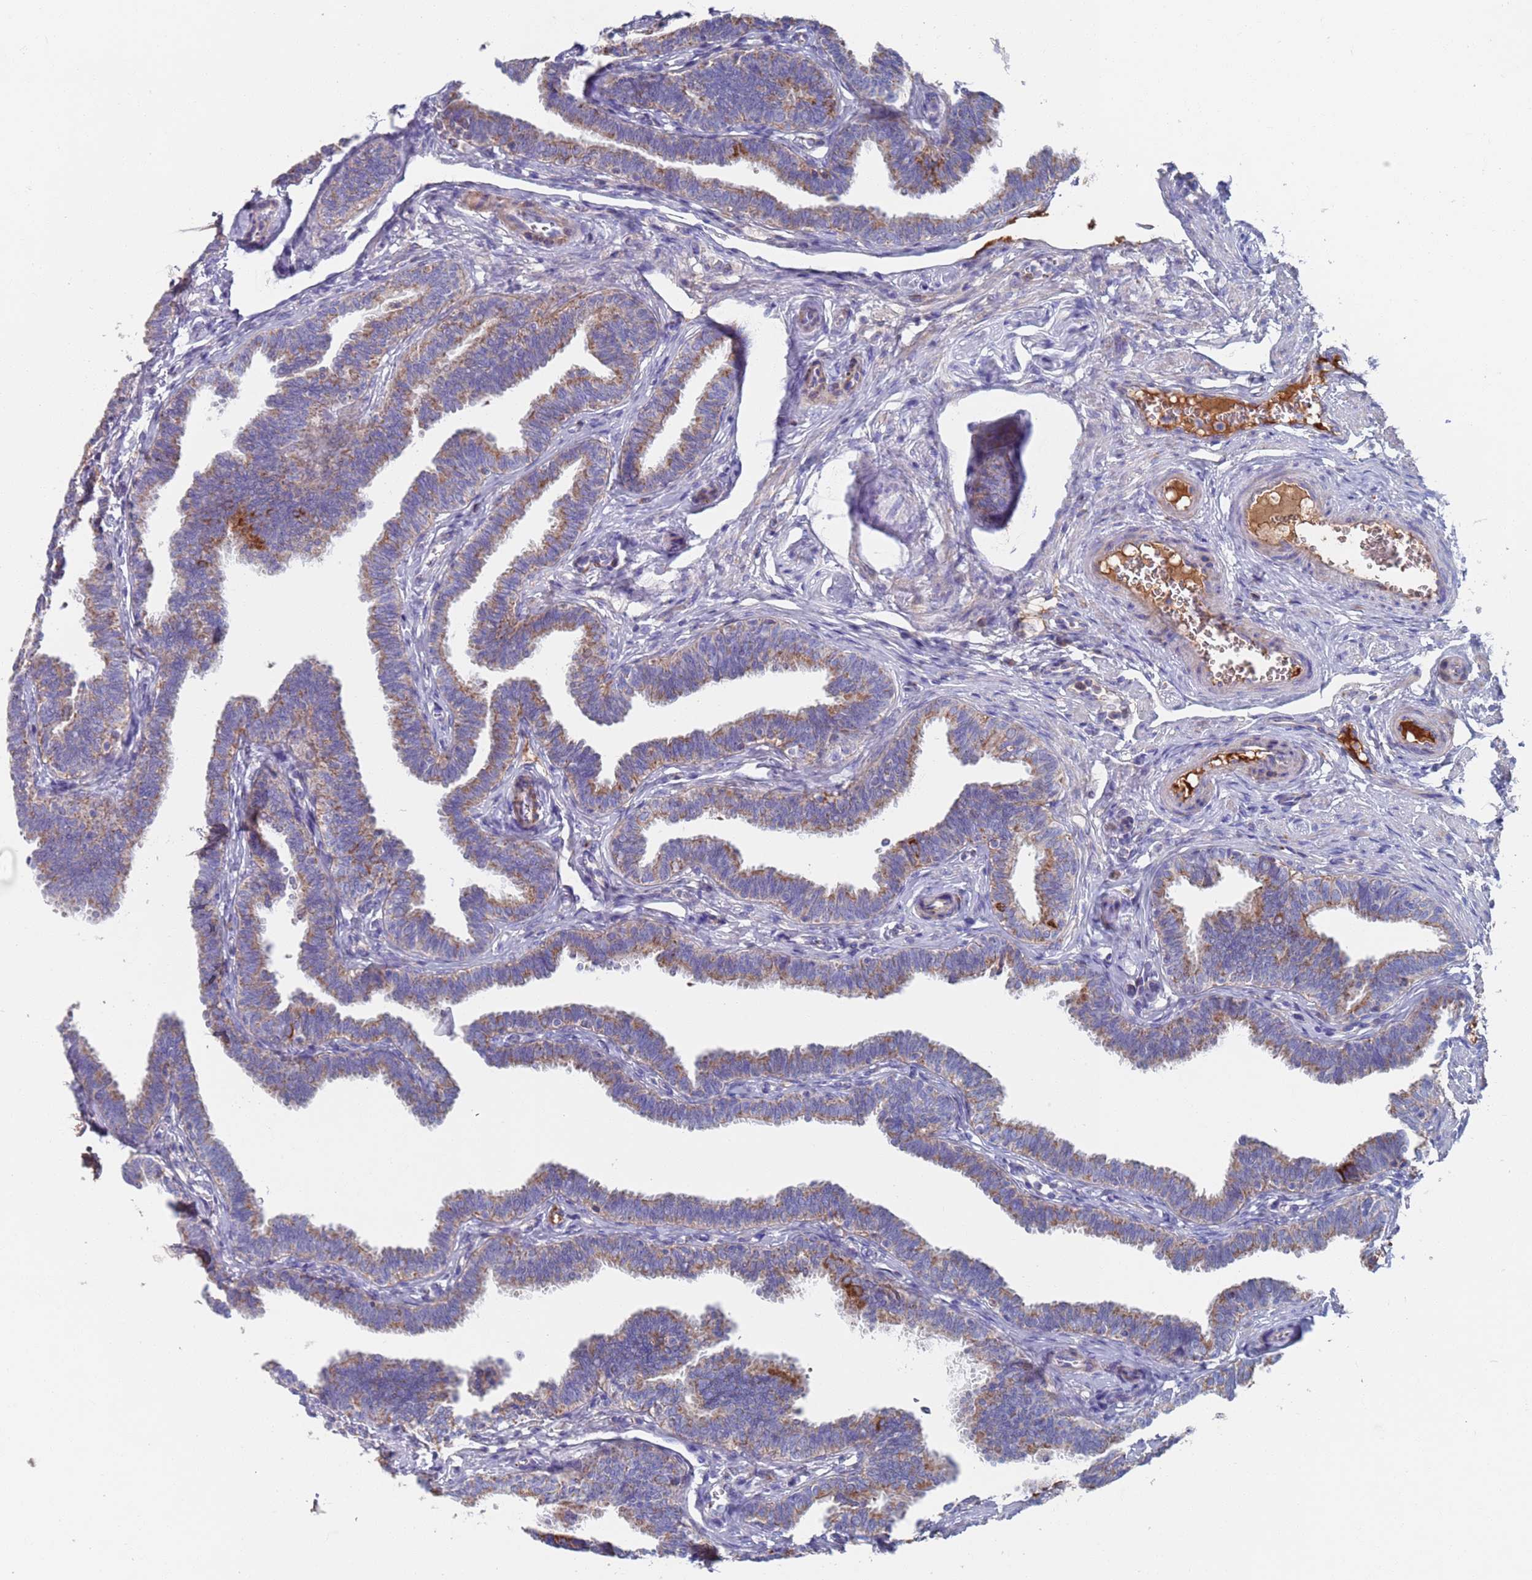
{"staining": {"intensity": "moderate", "quantity": ">75%", "location": "cytoplasmic/membranous"}, "tissue": "fallopian tube", "cell_type": "Glandular cells", "image_type": "normal", "snomed": [{"axis": "morphology", "description": "Normal tissue, NOS"}, {"axis": "topography", "description": "Fallopian tube"}, {"axis": "topography", "description": "Ovary"}], "caption": "Moderate cytoplasmic/membranous expression for a protein is present in approximately >75% of glandular cells of unremarkable fallopian tube using IHC.", "gene": "MRPL22", "patient": {"sex": "female", "age": 23}}